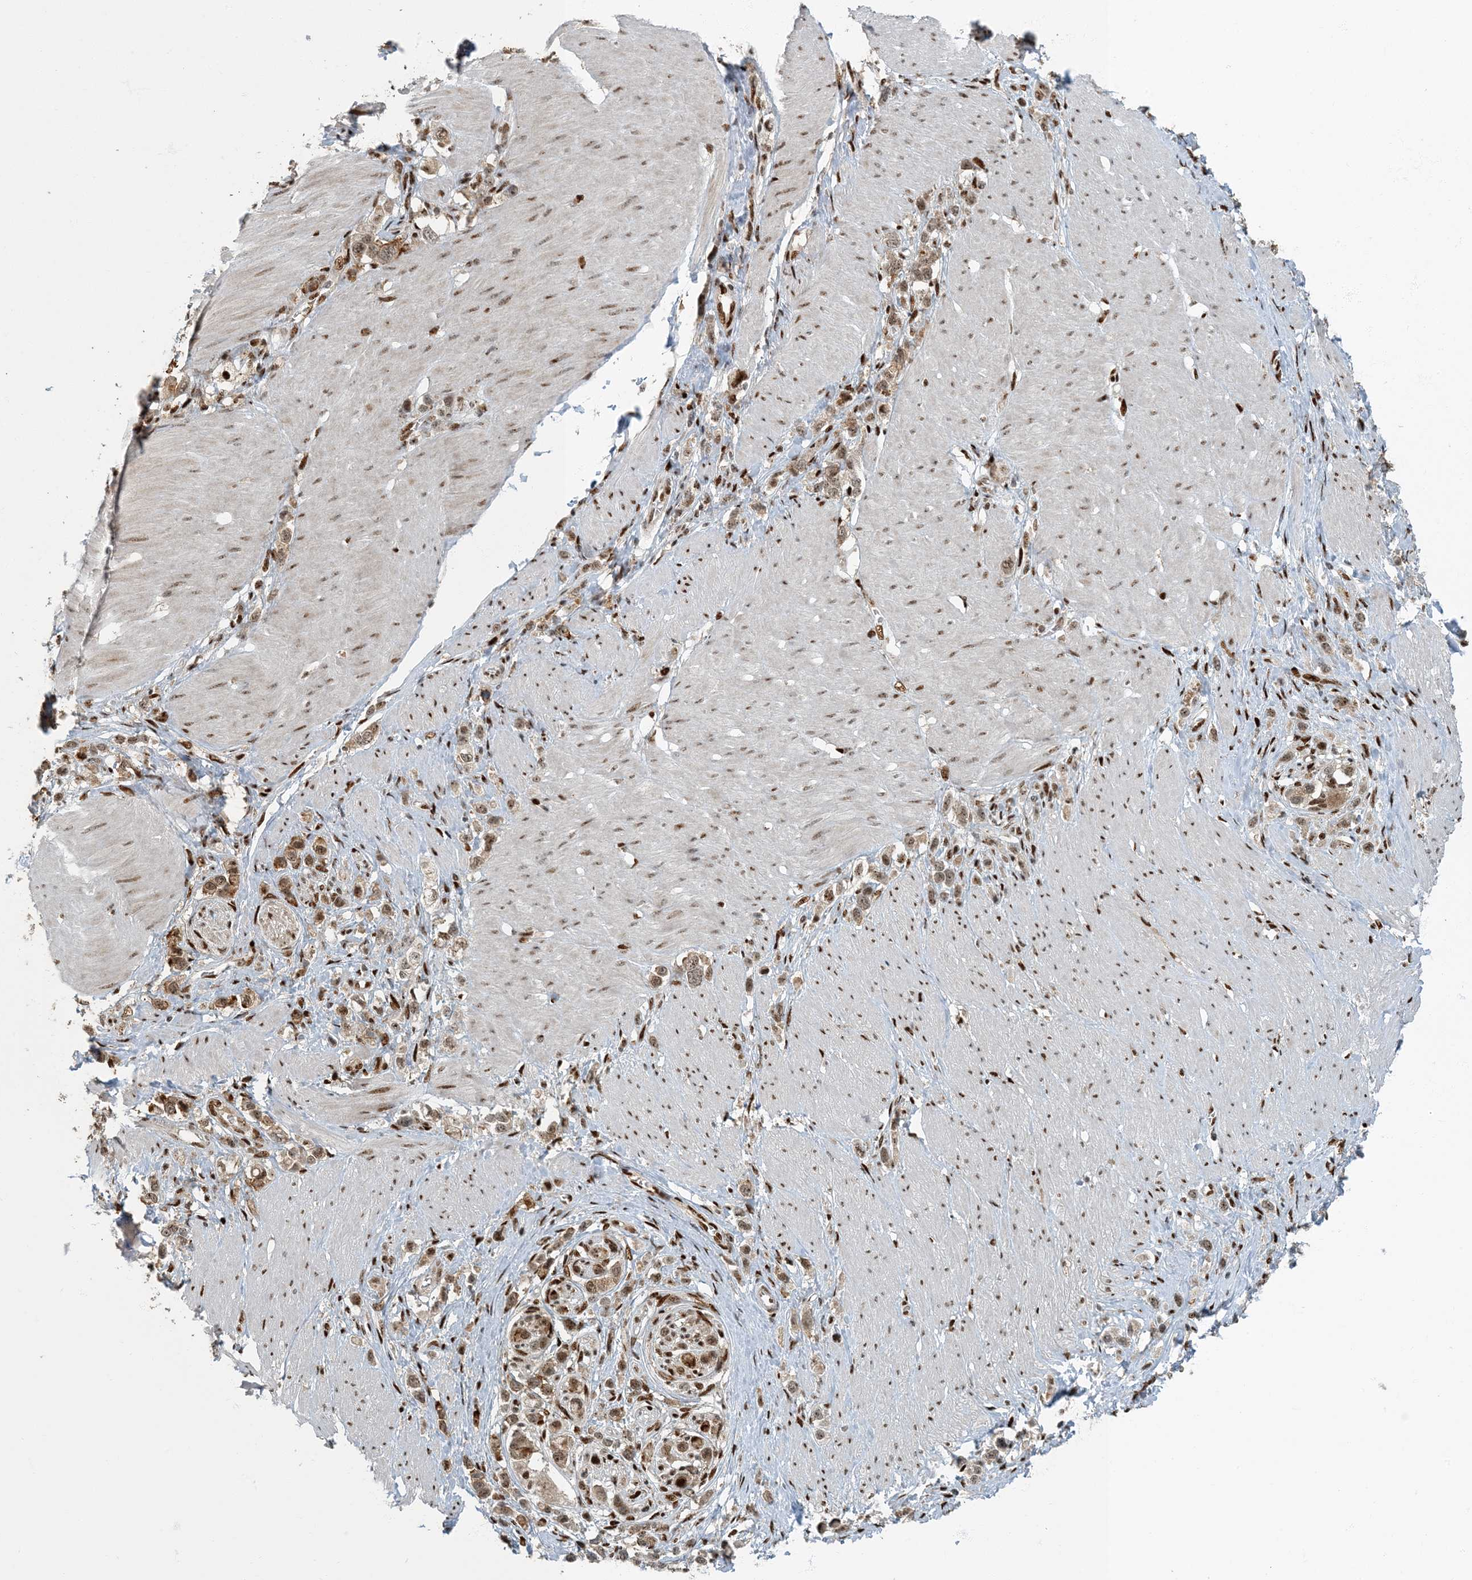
{"staining": {"intensity": "moderate", "quantity": ">75%", "location": "cytoplasmic/membranous,nuclear"}, "tissue": "stomach cancer", "cell_type": "Tumor cells", "image_type": "cancer", "snomed": [{"axis": "morphology", "description": "Normal tissue, NOS"}, {"axis": "morphology", "description": "Adenocarcinoma, NOS"}, {"axis": "topography", "description": "Stomach, upper"}, {"axis": "topography", "description": "Stomach"}], "caption": "Protein staining of stomach cancer tissue demonstrates moderate cytoplasmic/membranous and nuclear positivity in approximately >75% of tumor cells.", "gene": "MBD1", "patient": {"sex": "female", "age": 65}}